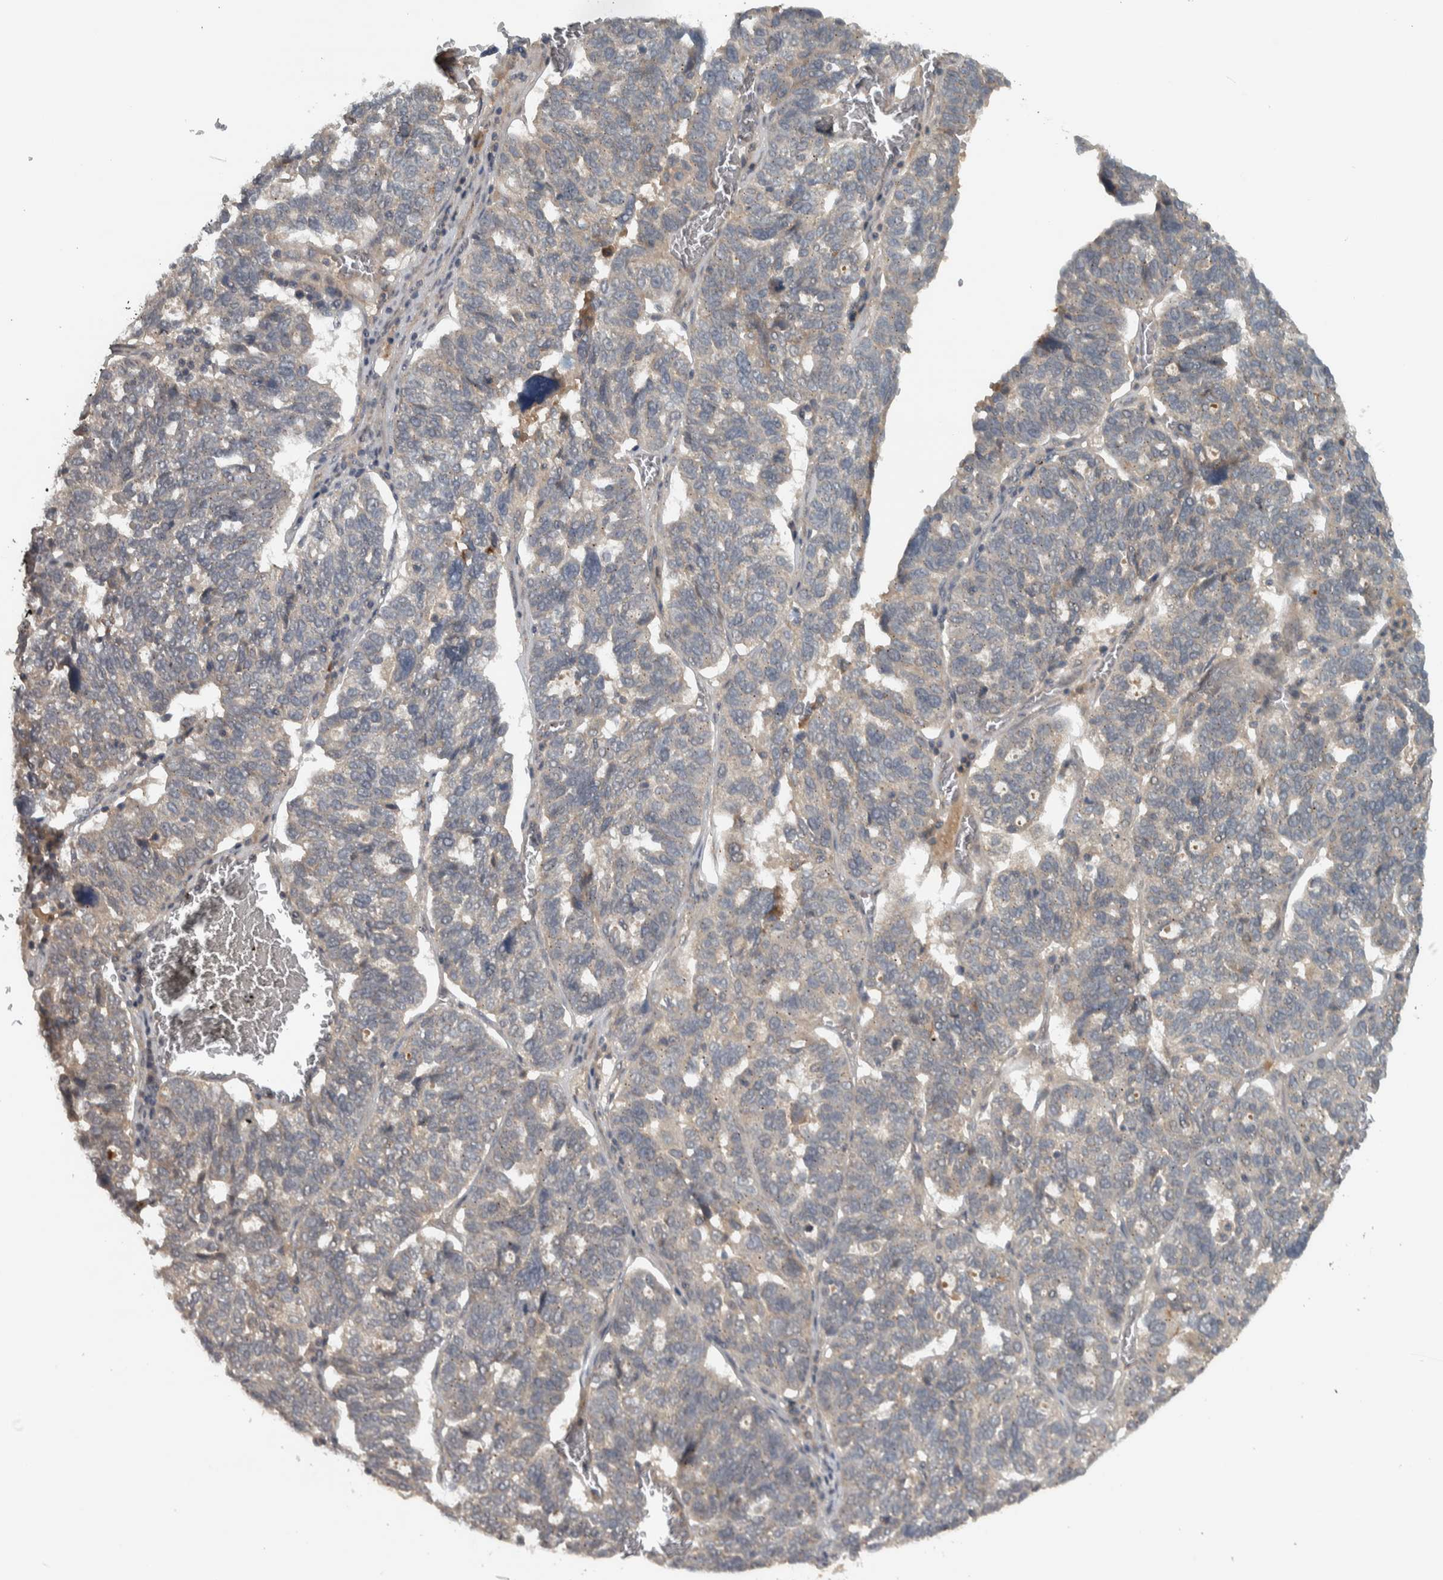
{"staining": {"intensity": "negative", "quantity": "none", "location": "none"}, "tissue": "ovarian cancer", "cell_type": "Tumor cells", "image_type": "cancer", "snomed": [{"axis": "morphology", "description": "Cystadenocarcinoma, serous, NOS"}, {"axis": "topography", "description": "Ovary"}], "caption": "This photomicrograph is of ovarian cancer (serous cystadenocarcinoma) stained with immunohistochemistry (IHC) to label a protein in brown with the nuclei are counter-stained blue. There is no expression in tumor cells. (Immunohistochemistry, brightfield microscopy, high magnification).", "gene": "LBHD1", "patient": {"sex": "female", "age": 59}}